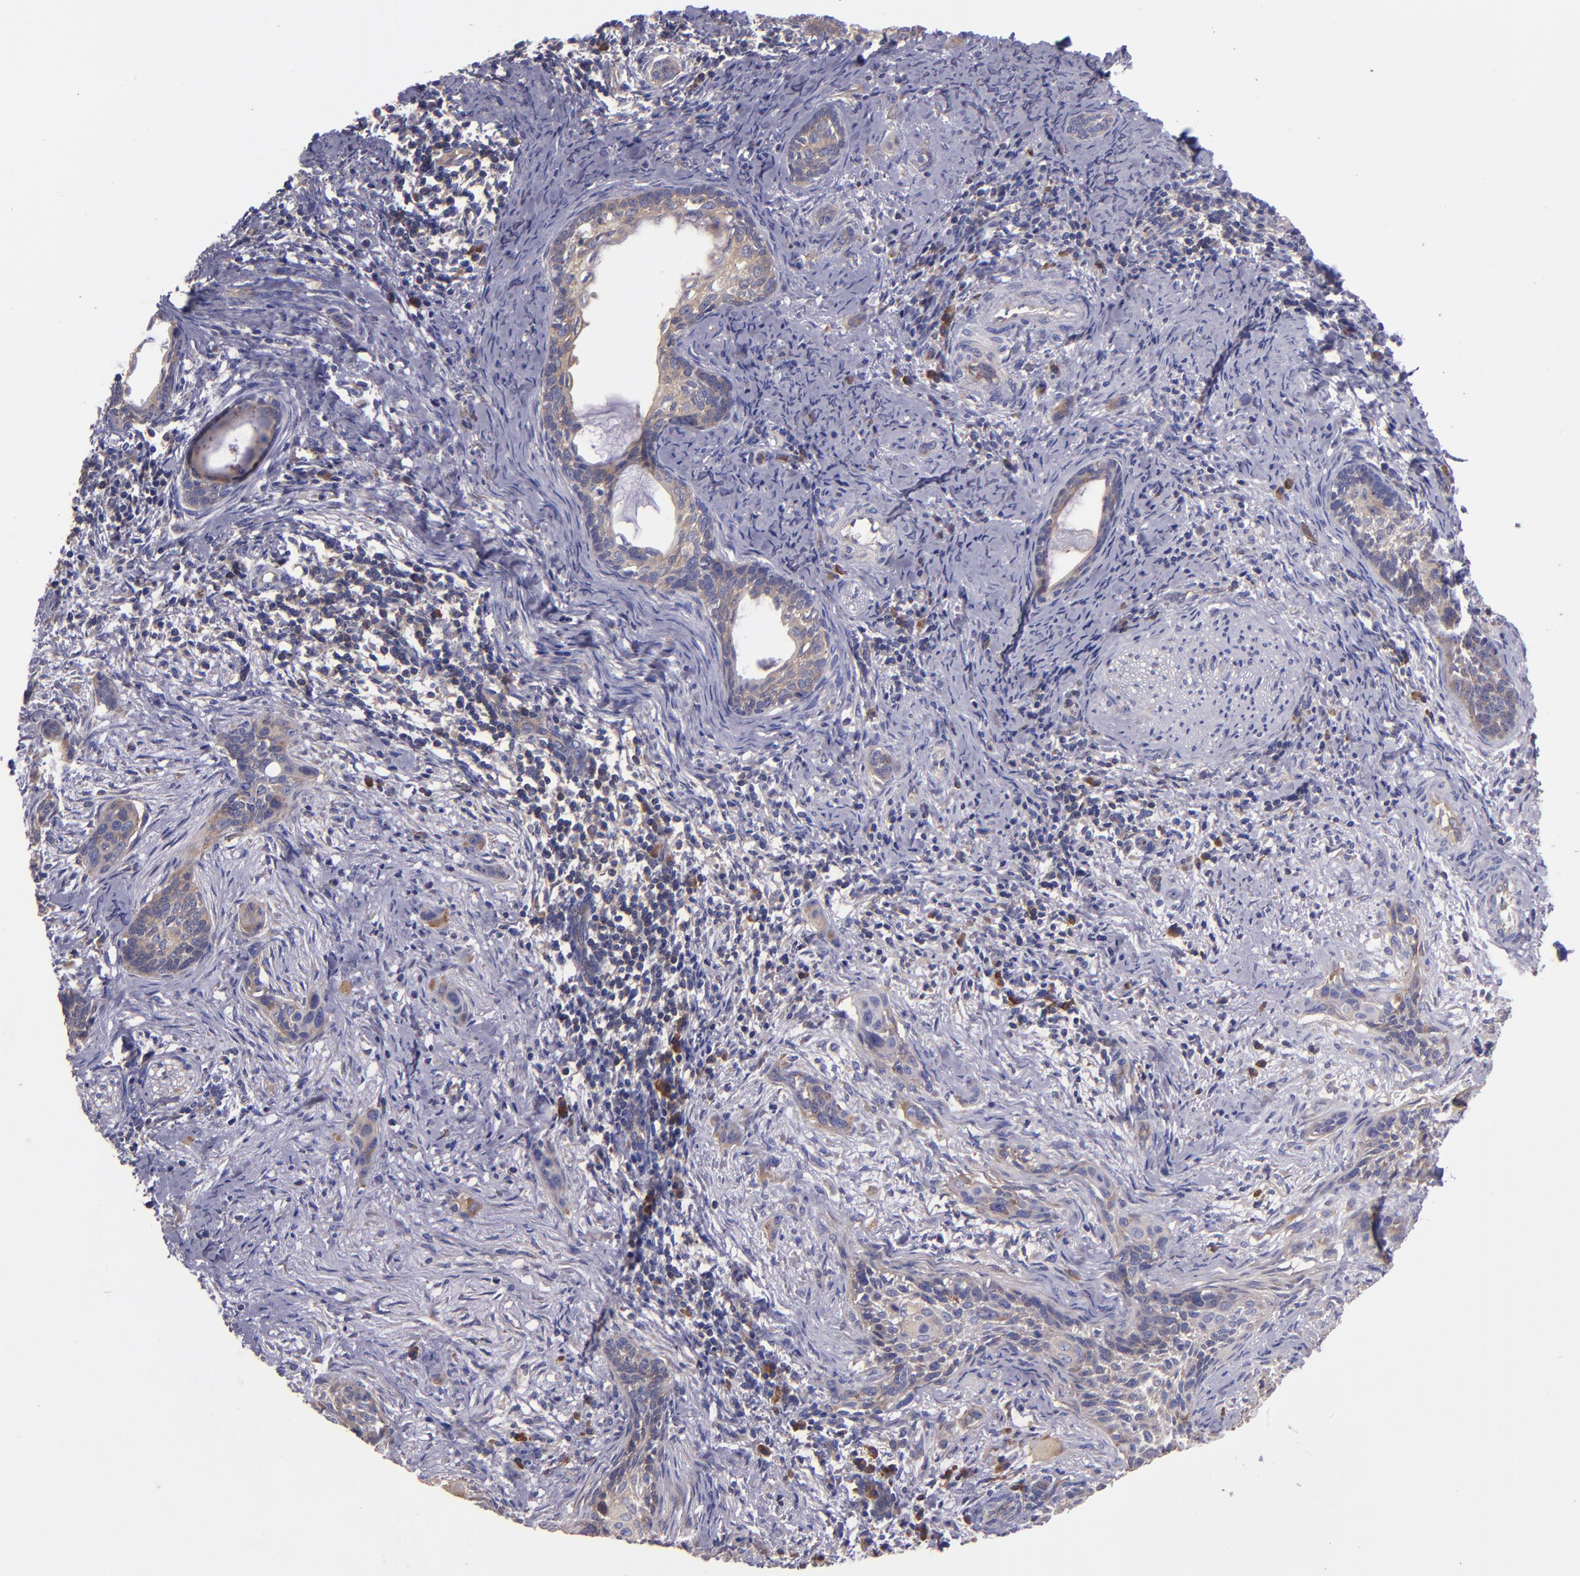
{"staining": {"intensity": "weak", "quantity": ">75%", "location": "cytoplasmic/membranous"}, "tissue": "cervical cancer", "cell_type": "Tumor cells", "image_type": "cancer", "snomed": [{"axis": "morphology", "description": "Squamous cell carcinoma, NOS"}, {"axis": "topography", "description": "Cervix"}], "caption": "Tumor cells demonstrate low levels of weak cytoplasmic/membranous staining in about >75% of cells in human cervical cancer (squamous cell carcinoma).", "gene": "CARS1", "patient": {"sex": "female", "age": 33}}